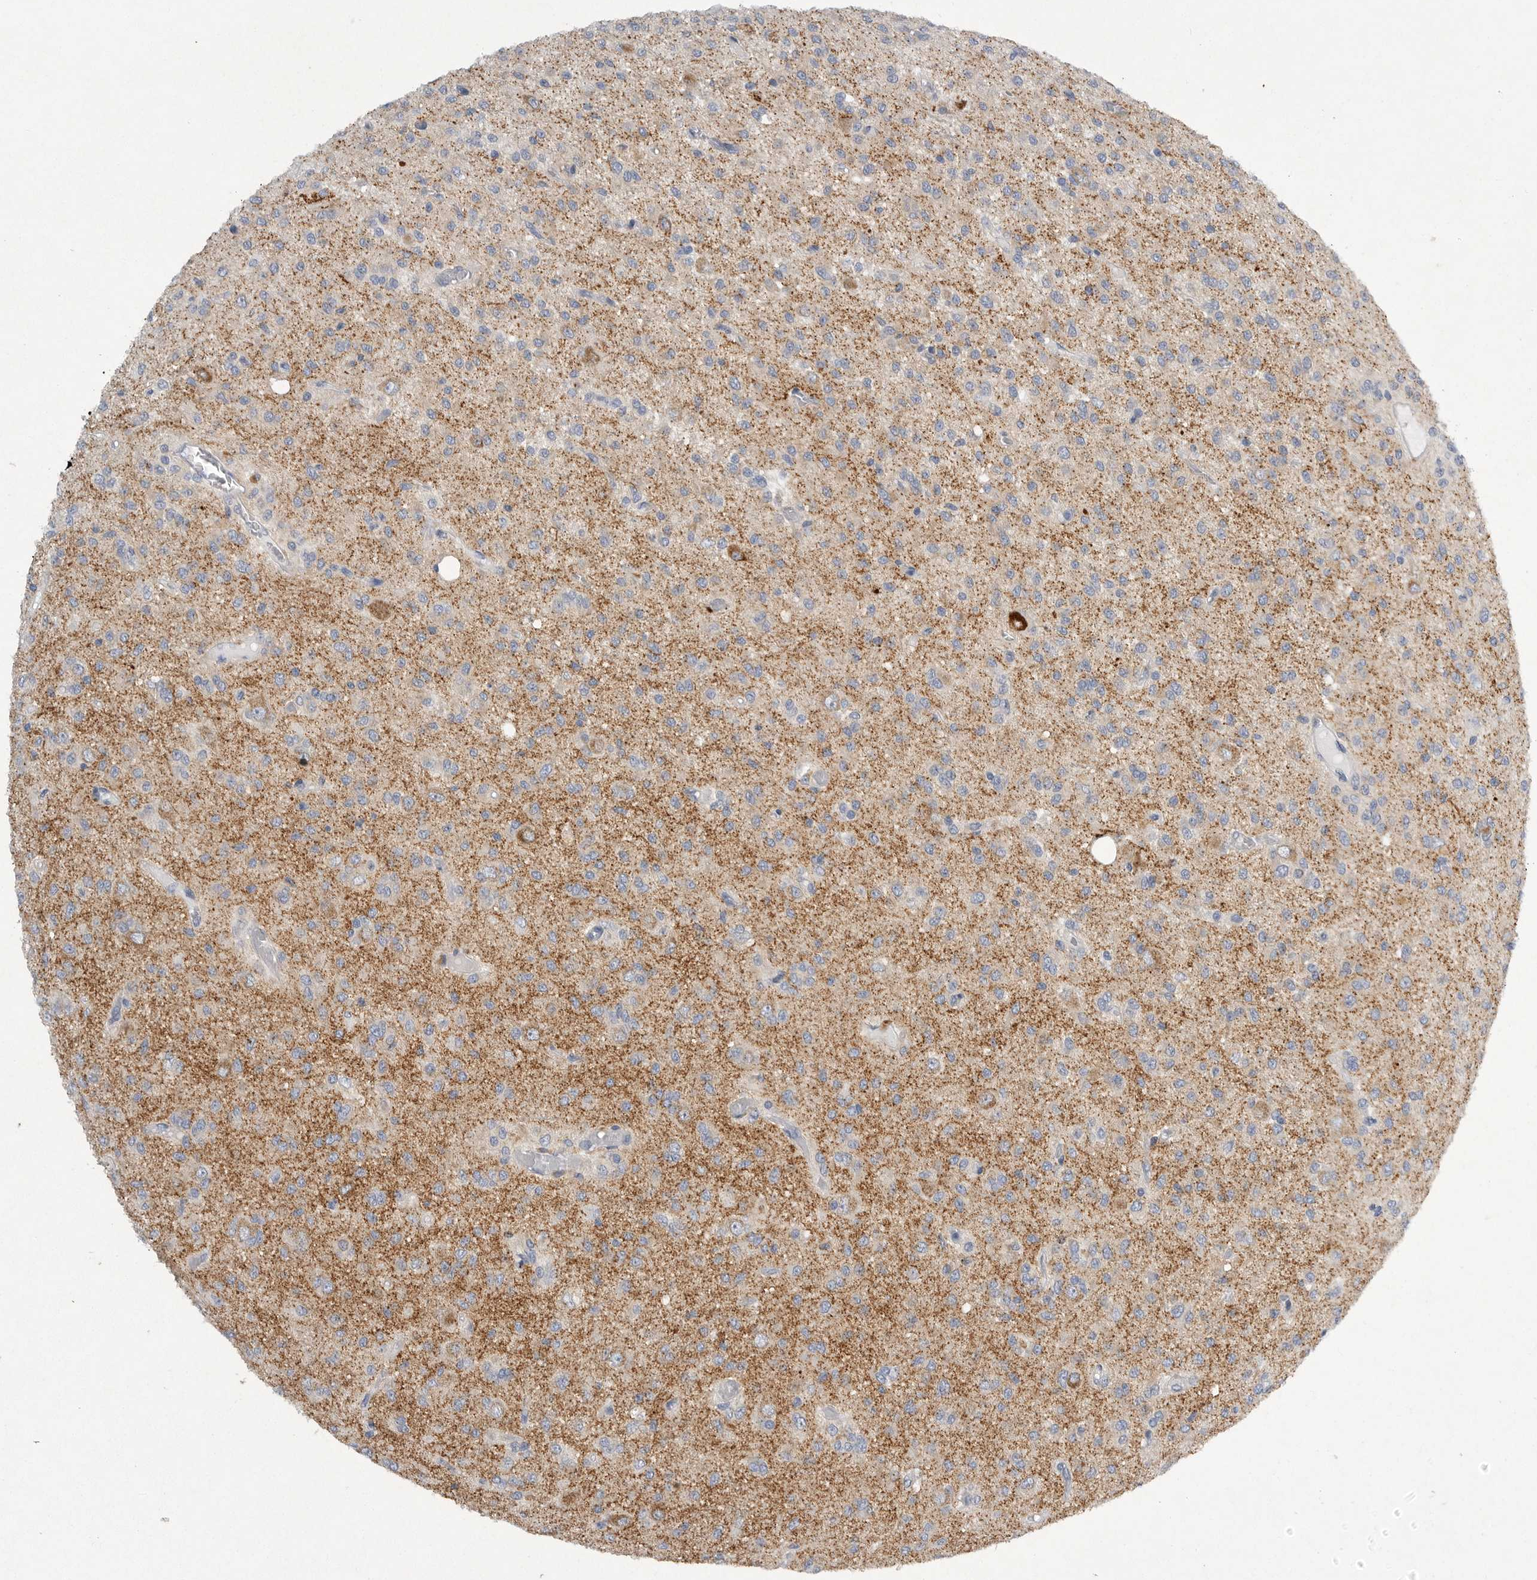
{"staining": {"intensity": "negative", "quantity": "none", "location": "none"}, "tissue": "glioma", "cell_type": "Tumor cells", "image_type": "cancer", "snomed": [{"axis": "morphology", "description": "Glioma, malignant, High grade"}, {"axis": "topography", "description": "Brain"}], "caption": "A histopathology image of human glioma is negative for staining in tumor cells. (Stains: DAB (3,3'-diaminobenzidine) IHC with hematoxylin counter stain, Microscopy: brightfield microscopy at high magnification).", "gene": "EDEM3", "patient": {"sex": "female", "age": 59}}